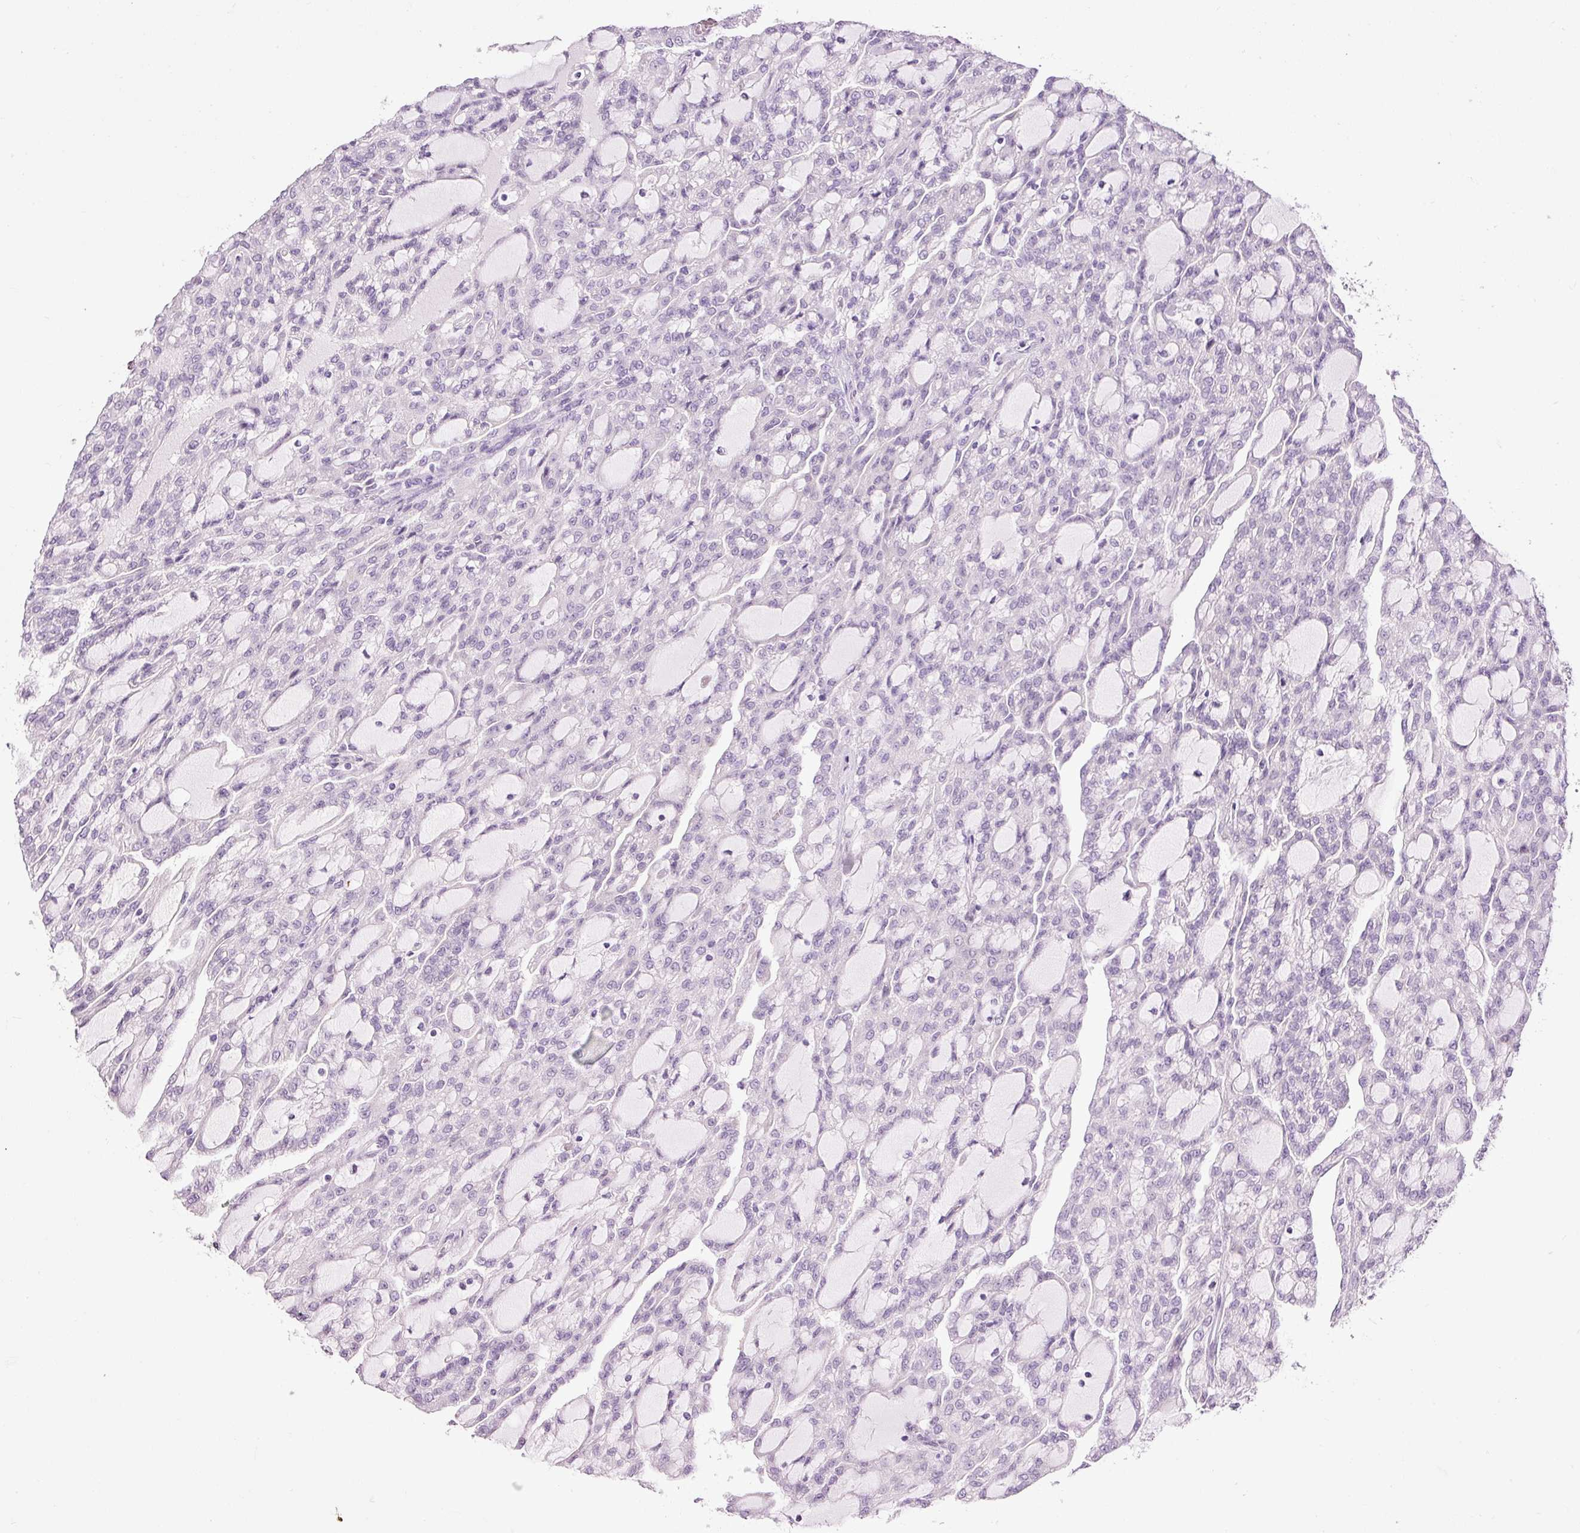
{"staining": {"intensity": "negative", "quantity": "none", "location": "none"}, "tissue": "renal cancer", "cell_type": "Tumor cells", "image_type": "cancer", "snomed": [{"axis": "morphology", "description": "Adenocarcinoma, NOS"}, {"axis": "topography", "description": "Kidney"}], "caption": "High magnification brightfield microscopy of renal cancer (adenocarcinoma) stained with DAB (3,3'-diaminobenzidine) (brown) and counterstained with hematoxylin (blue): tumor cells show no significant expression.", "gene": "SRC", "patient": {"sex": "male", "age": 63}}